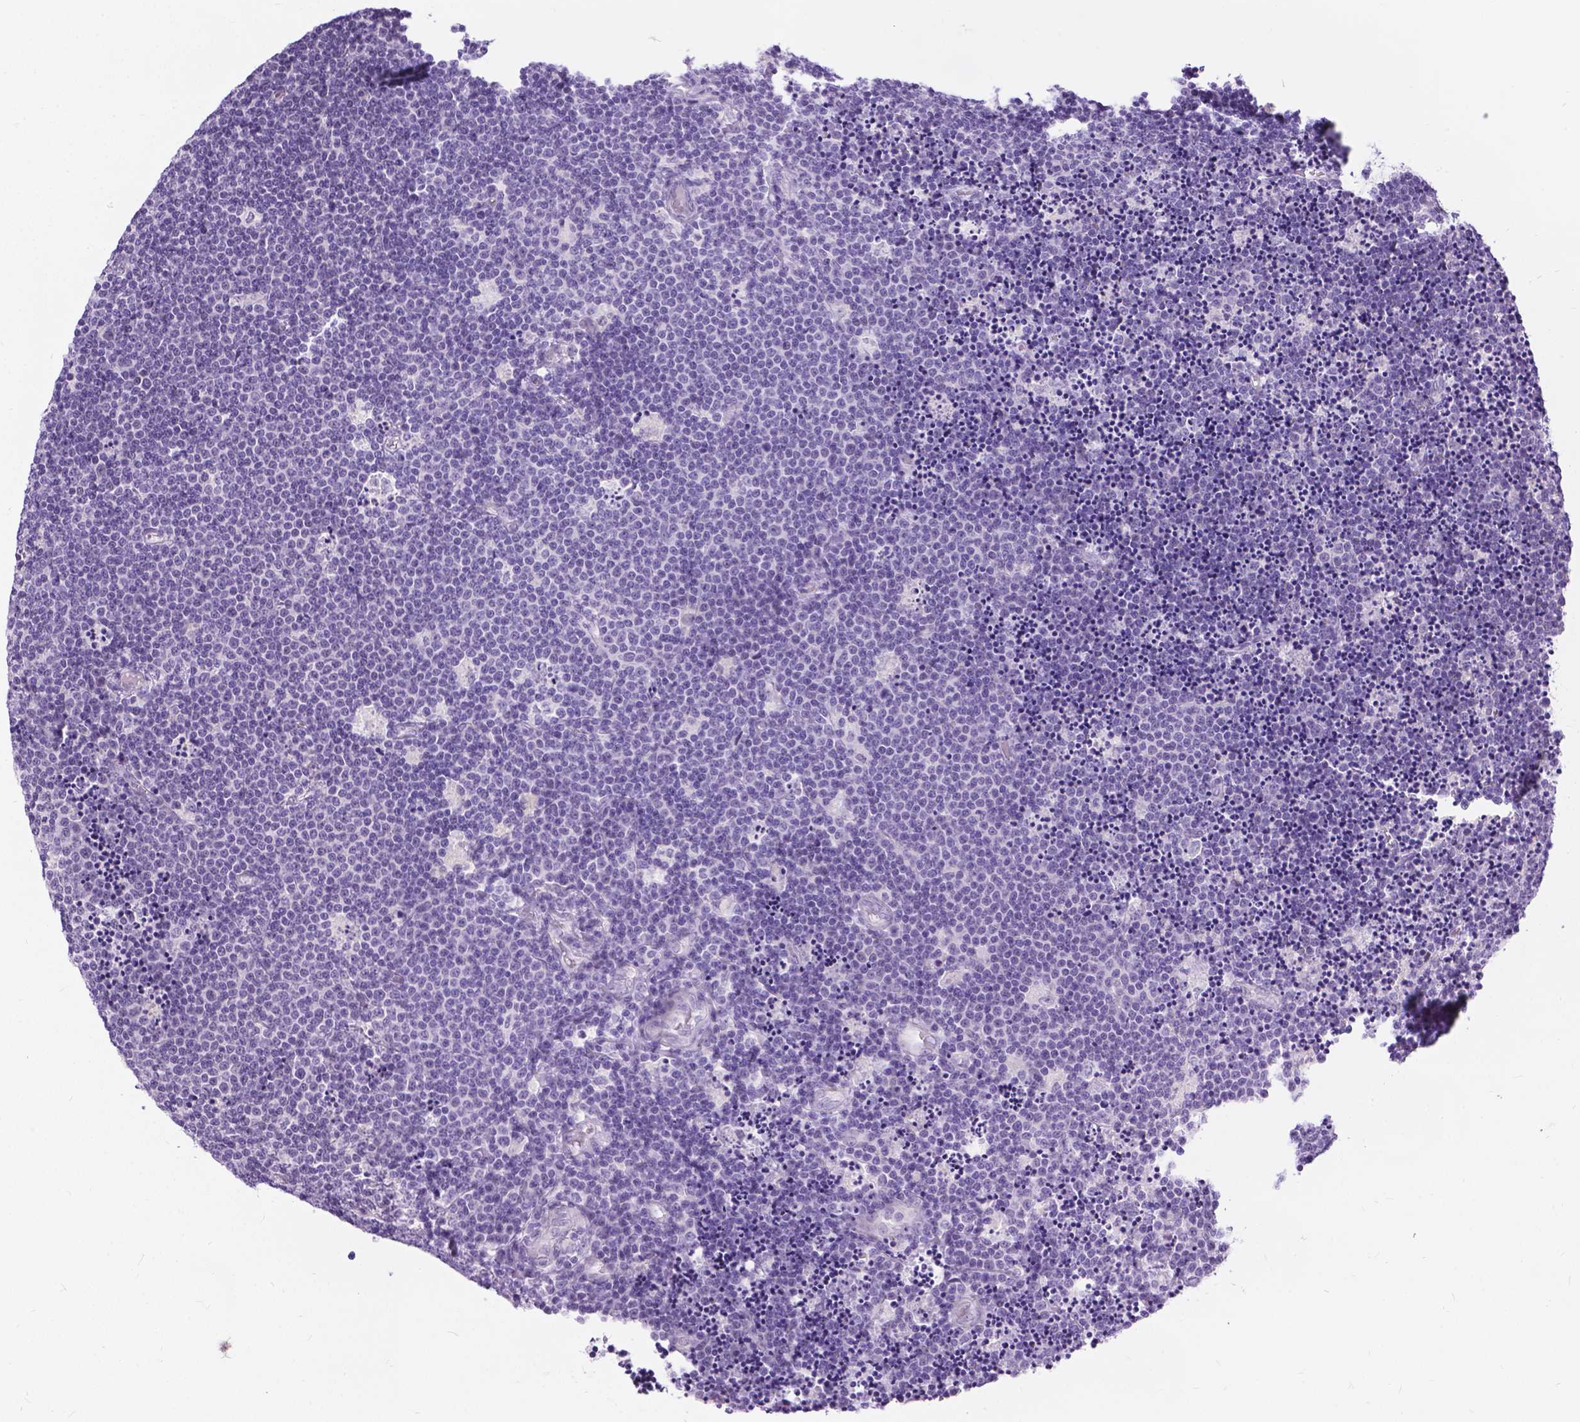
{"staining": {"intensity": "negative", "quantity": "none", "location": "none"}, "tissue": "lymphoma", "cell_type": "Tumor cells", "image_type": "cancer", "snomed": [{"axis": "morphology", "description": "Malignant lymphoma, non-Hodgkin's type, Low grade"}, {"axis": "topography", "description": "Brain"}], "caption": "High magnification brightfield microscopy of malignant lymphoma, non-Hodgkin's type (low-grade) stained with DAB (3,3'-diaminobenzidine) (brown) and counterstained with hematoxylin (blue): tumor cells show no significant staining.", "gene": "PROB1", "patient": {"sex": "female", "age": 66}}